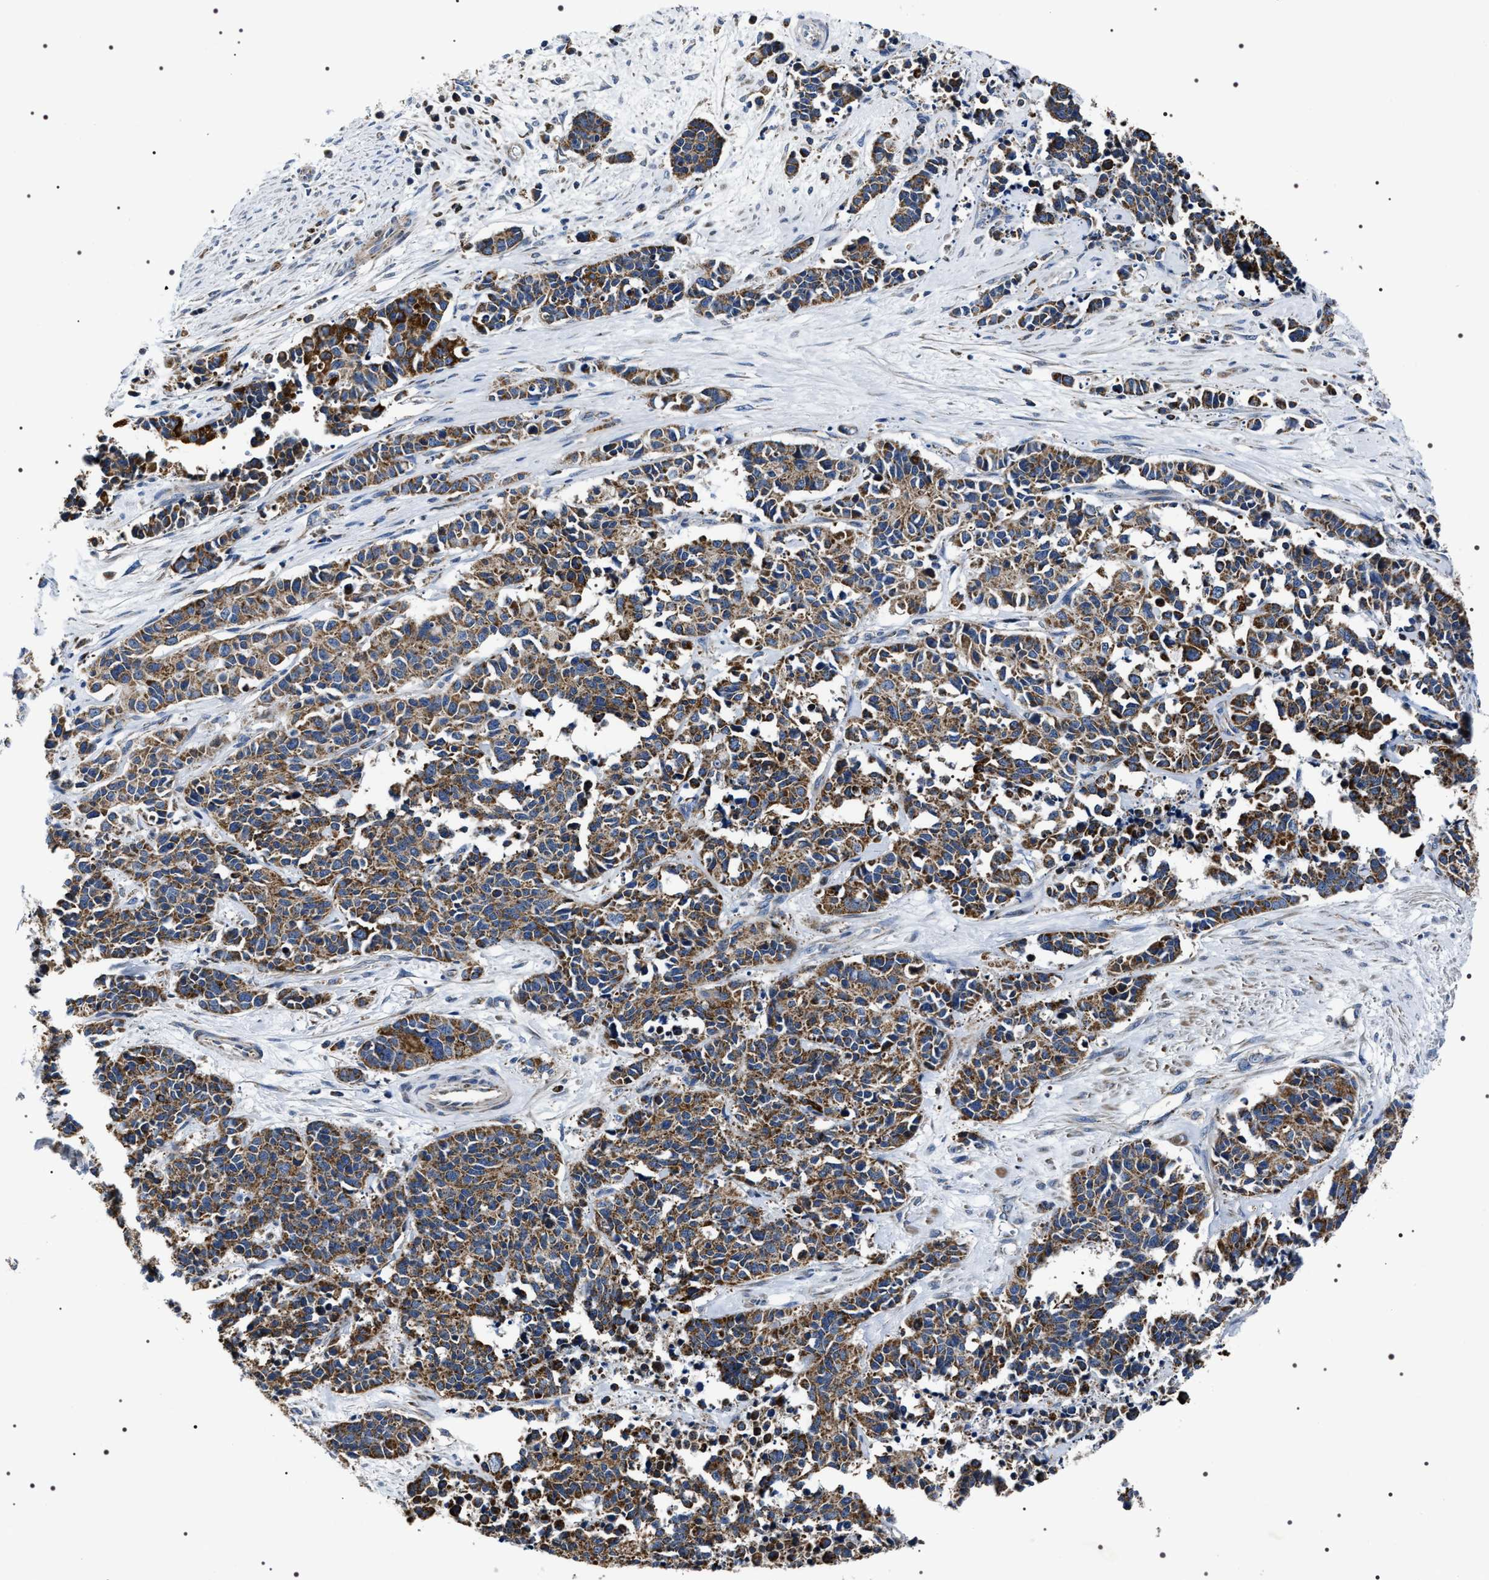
{"staining": {"intensity": "moderate", "quantity": ">75%", "location": "cytoplasmic/membranous"}, "tissue": "cervical cancer", "cell_type": "Tumor cells", "image_type": "cancer", "snomed": [{"axis": "morphology", "description": "Squamous cell carcinoma, NOS"}, {"axis": "topography", "description": "Cervix"}], "caption": "A high-resolution histopathology image shows immunohistochemistry (IHC) staining of cervical cancer (squamous cell carcinoma), which reveals moderate cytoplasmic/membranous positivity in about >75% of tumor cells. (DAB (3,3'-diaminobenzidine) IHC, brown staining for protein, blue staining for nuclei).", "gene": "NTMT1", "patient": {"sex": "female", "age": 35}}